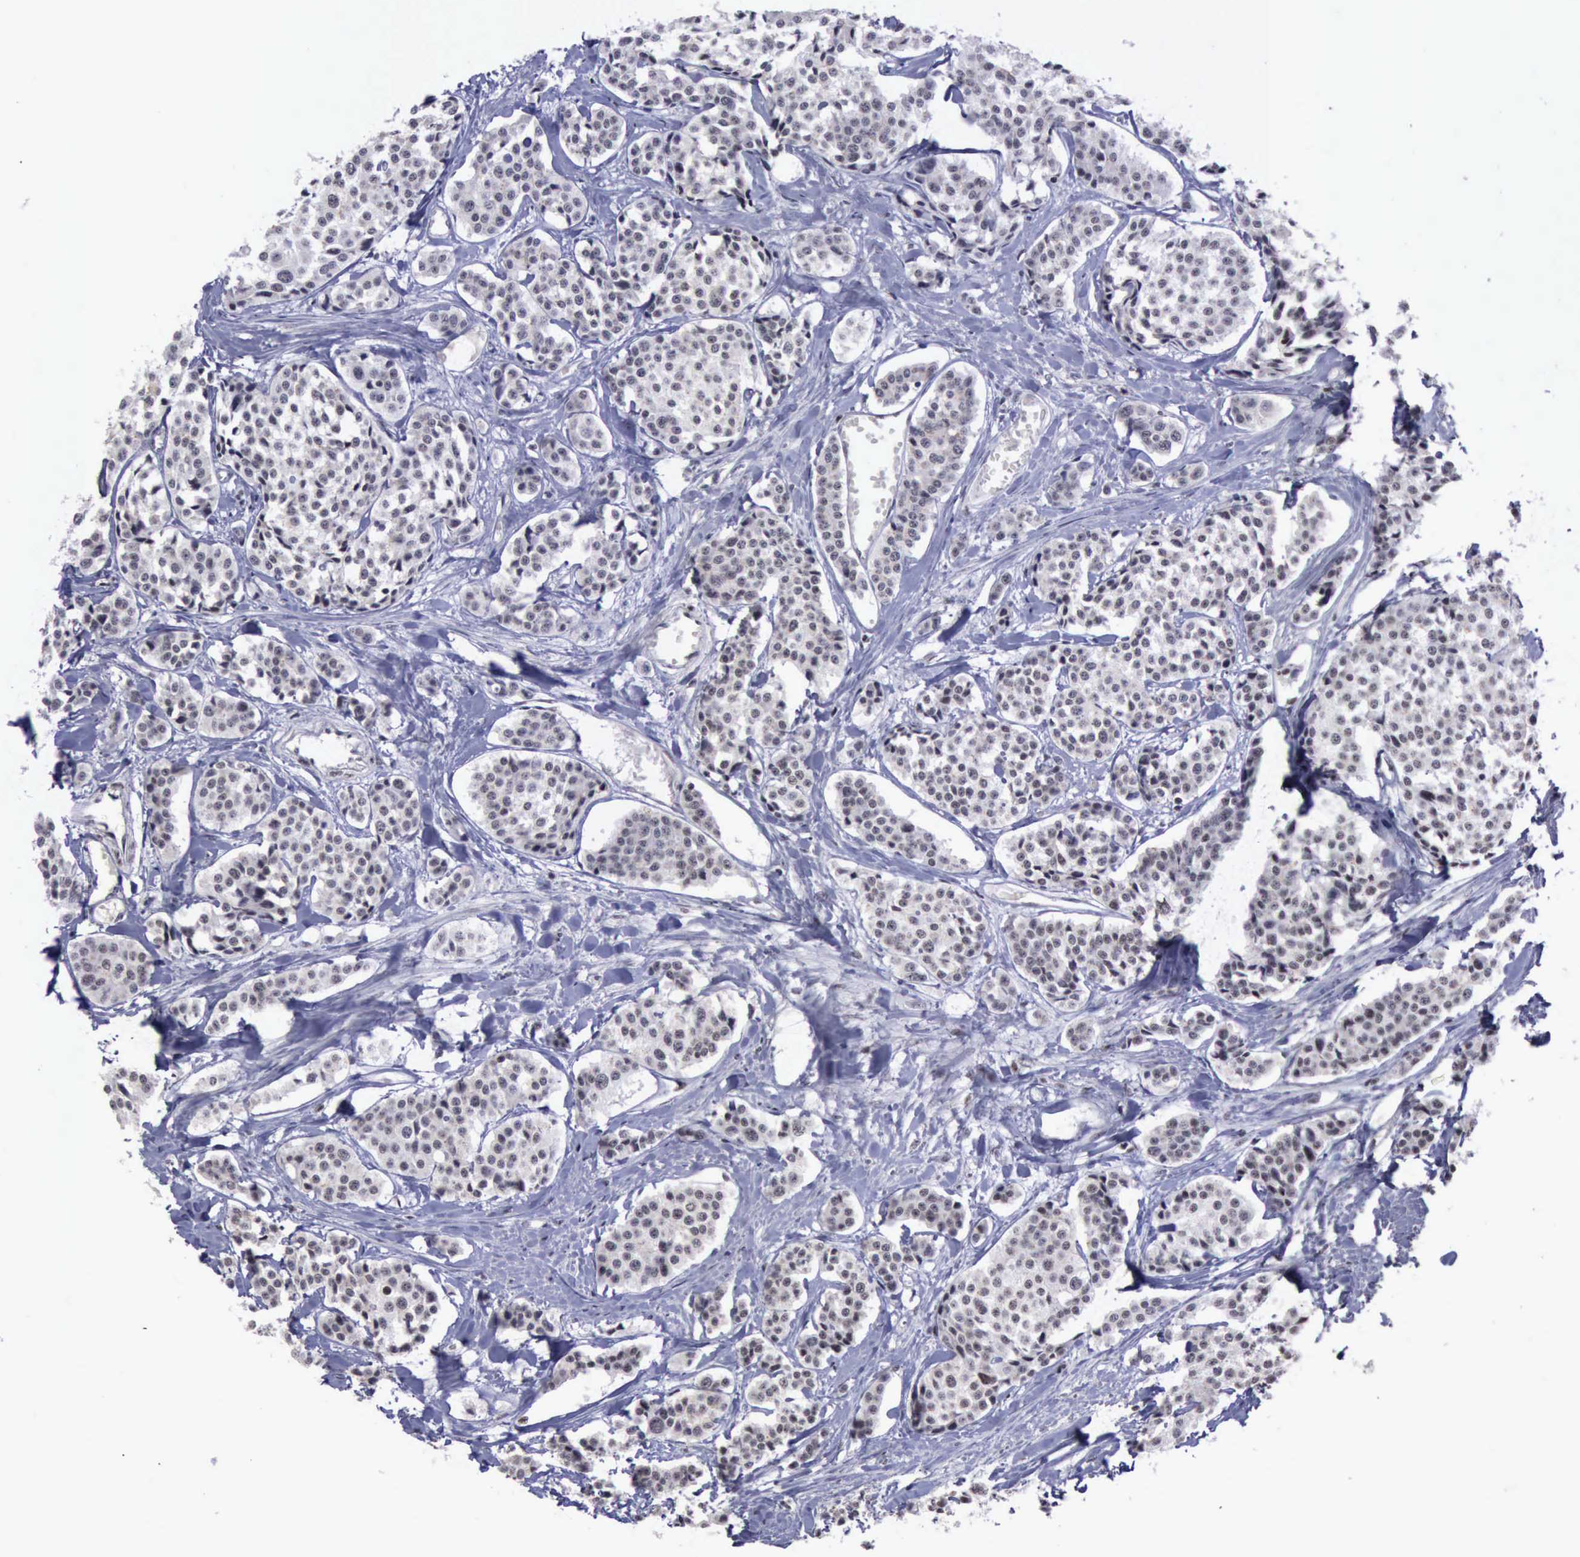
{"staining": {"intensity": "weak", "quantity": "<25%", "location": "nuclear"}, "tissue": "carcinoid", "cell_type": "Tumor cells", "image_type": "cancer", "snomed": [{"axis": "morphology", "description": "Carcinoid, malignant, NOS"}, {"axis": "topography", "description": "Small intestine"}], "caption": "An immunohistochemistry (IHC) photomicrograph of carcinoid is shown. There is no staining in tumor cells of carcinoid.", "gene": "YY1", "patient": {"sex": "male", "age": 60}}